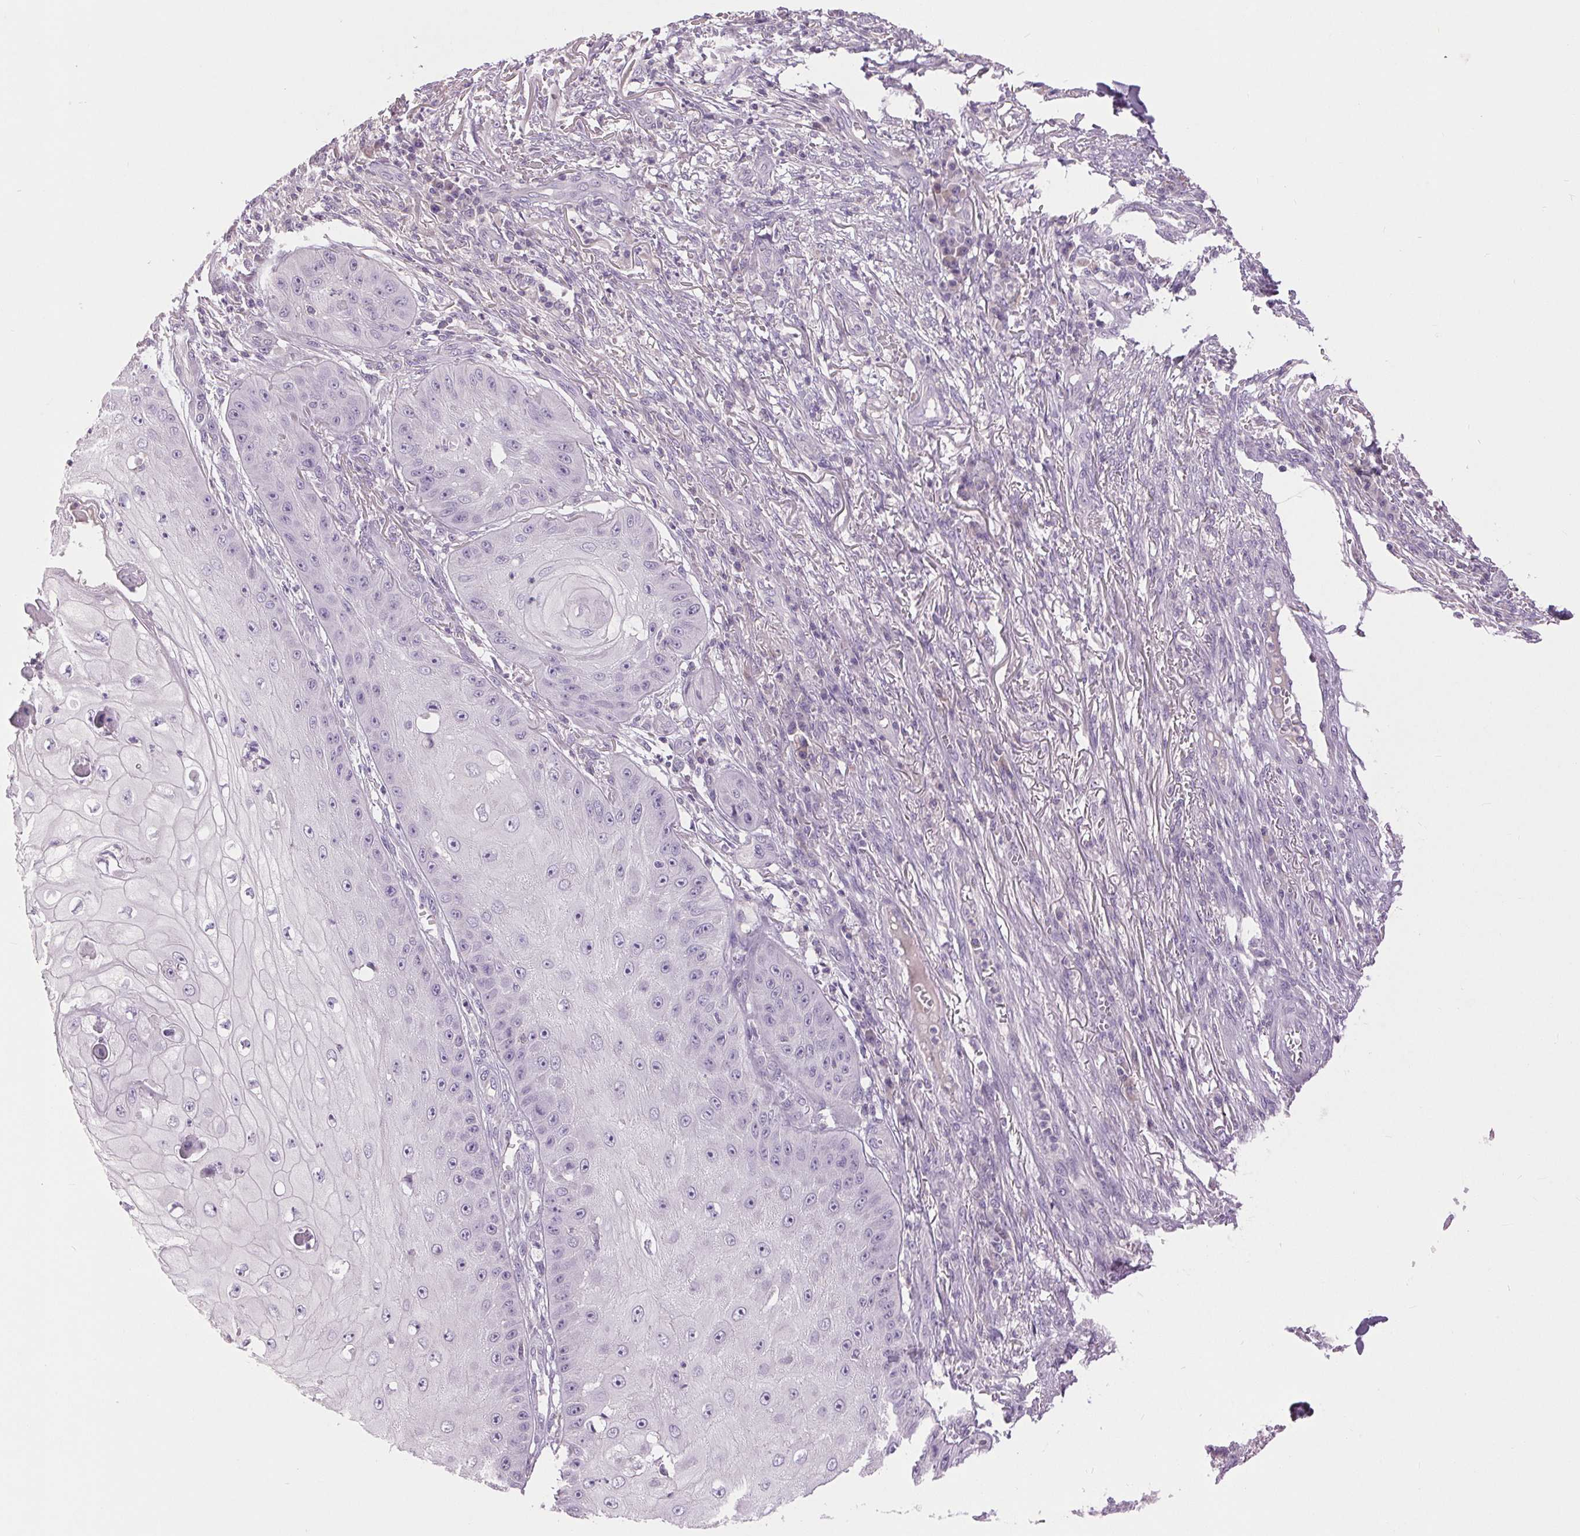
{"staining": {"intensity": "negative", "quantity": "none", "location": "none"}, "tissue": "skin cancer", "cell_type": "Tumor cells", "image_type": "cancer", "snomed": [{"axis": "morphology", "description": "Squamous cell carcinoma, NOS"}, {"axis": "topography", "description": "Skin"}], "caption": "Immunohistochemistry image of skin squamous cell carcinoma stained for a protein (brown), which demonstrates no staining in tumor cells. (DAB (3,3'-diaminobenzidine) immunohistochemistry (IHC), high magnification).", "gene": "FXYD4", "patient": {"sex": "male", "age": 70}}